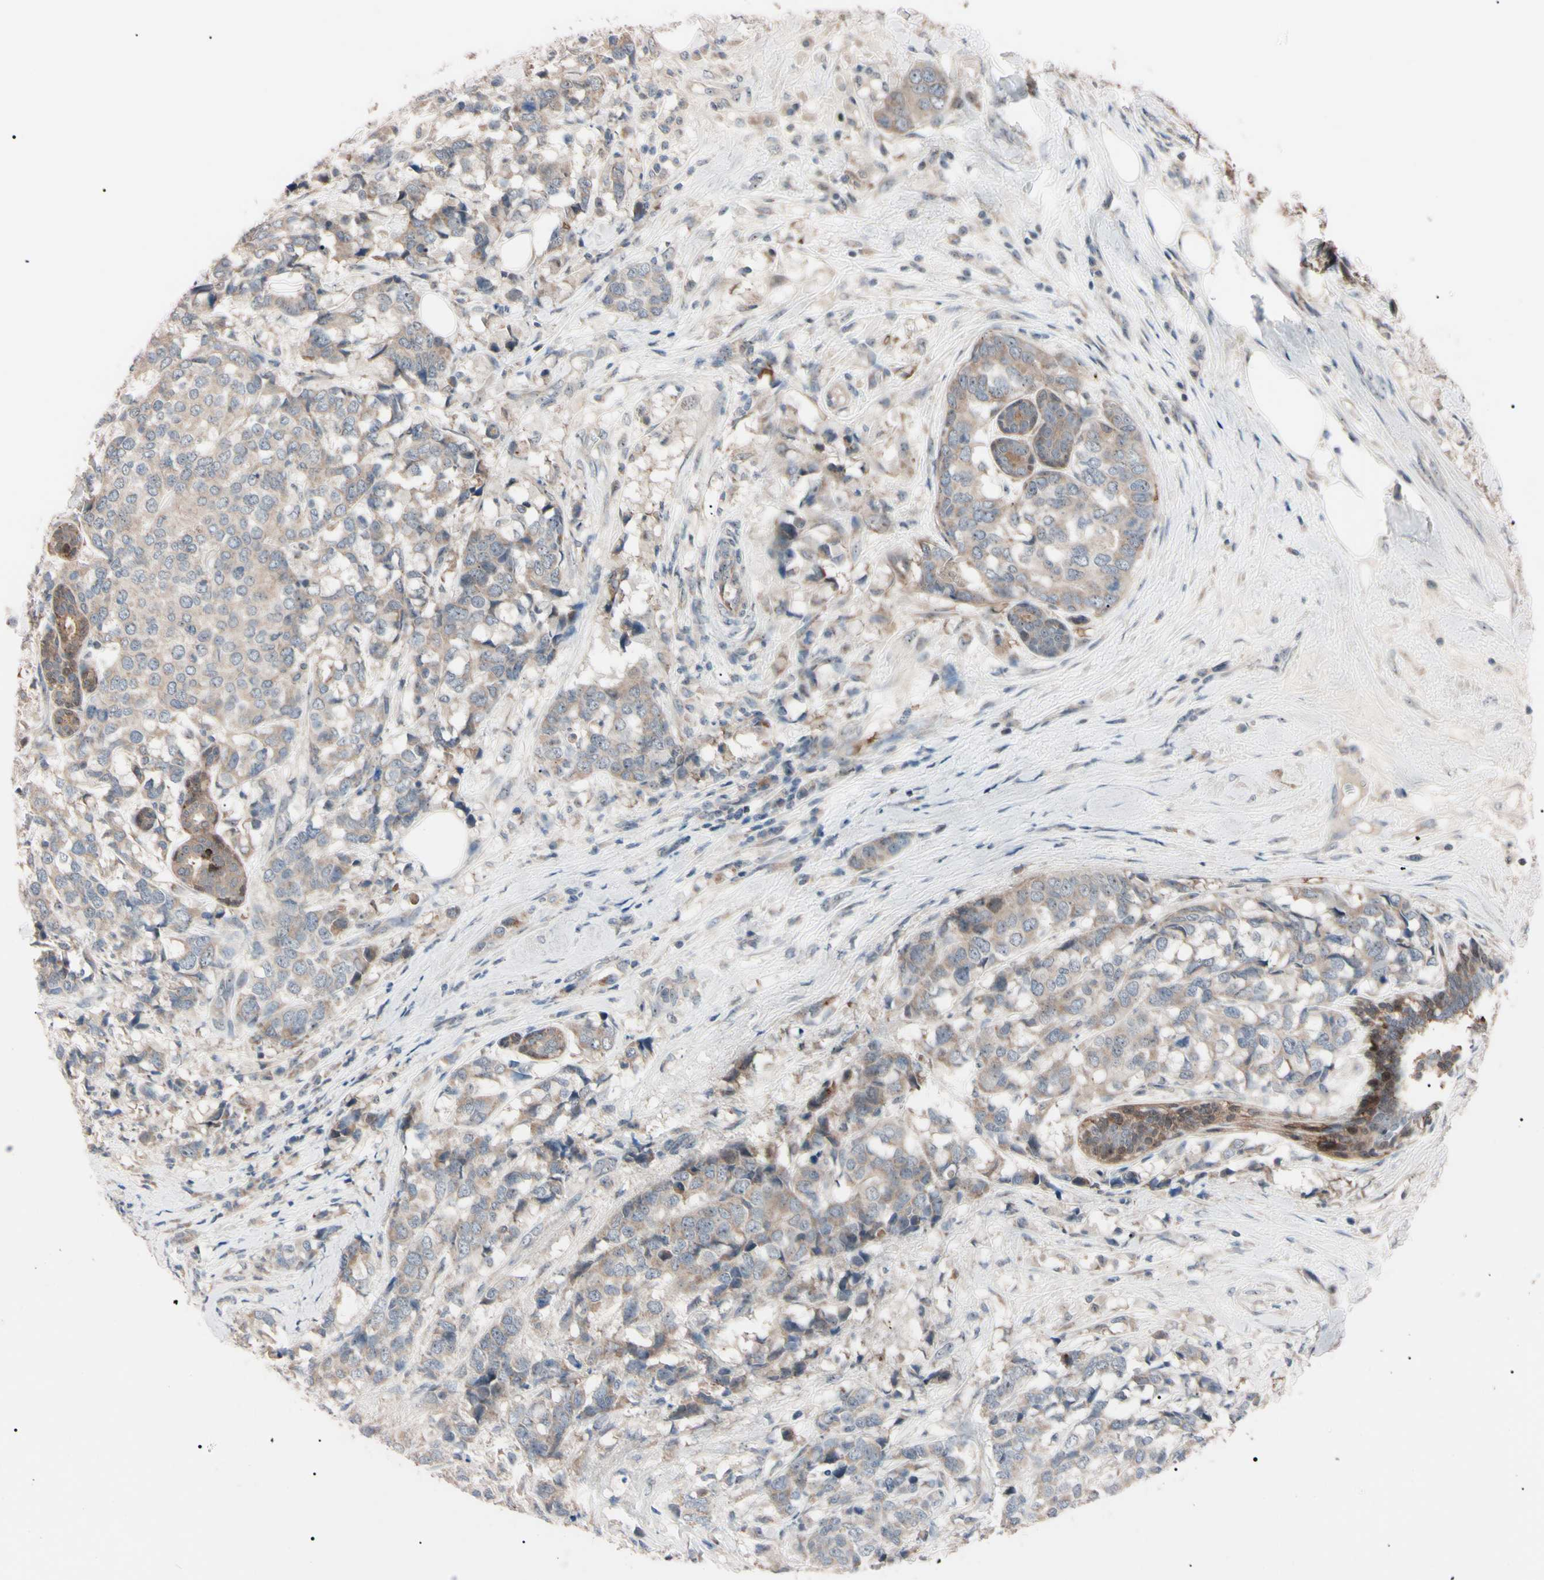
{"staining": {"intensity": "moderate", "quantity": ">75%", "location": "cytoplasmic/membranous"}, "tissue": "breast cancer", "cell_type": "Tumor cells", "image_type": "cancer", "snomed": [{"axis": "morphology", "description": "Lobular carcinoma"}, {"axis": "topography", "description": "Breast"}], "caption": "Brown immunohistochemical staining in lobular carcinoma (breast) demonstrates moderate cytoplasmic/membranous expression in about >75% of tumor cells. The staining was performed using DAB, with brown indicating positive protein expression. Nuclei are stained blue with hematoxylin.", "gene": "TRAF5", "patient": {"sex": "female", "age": 59}}